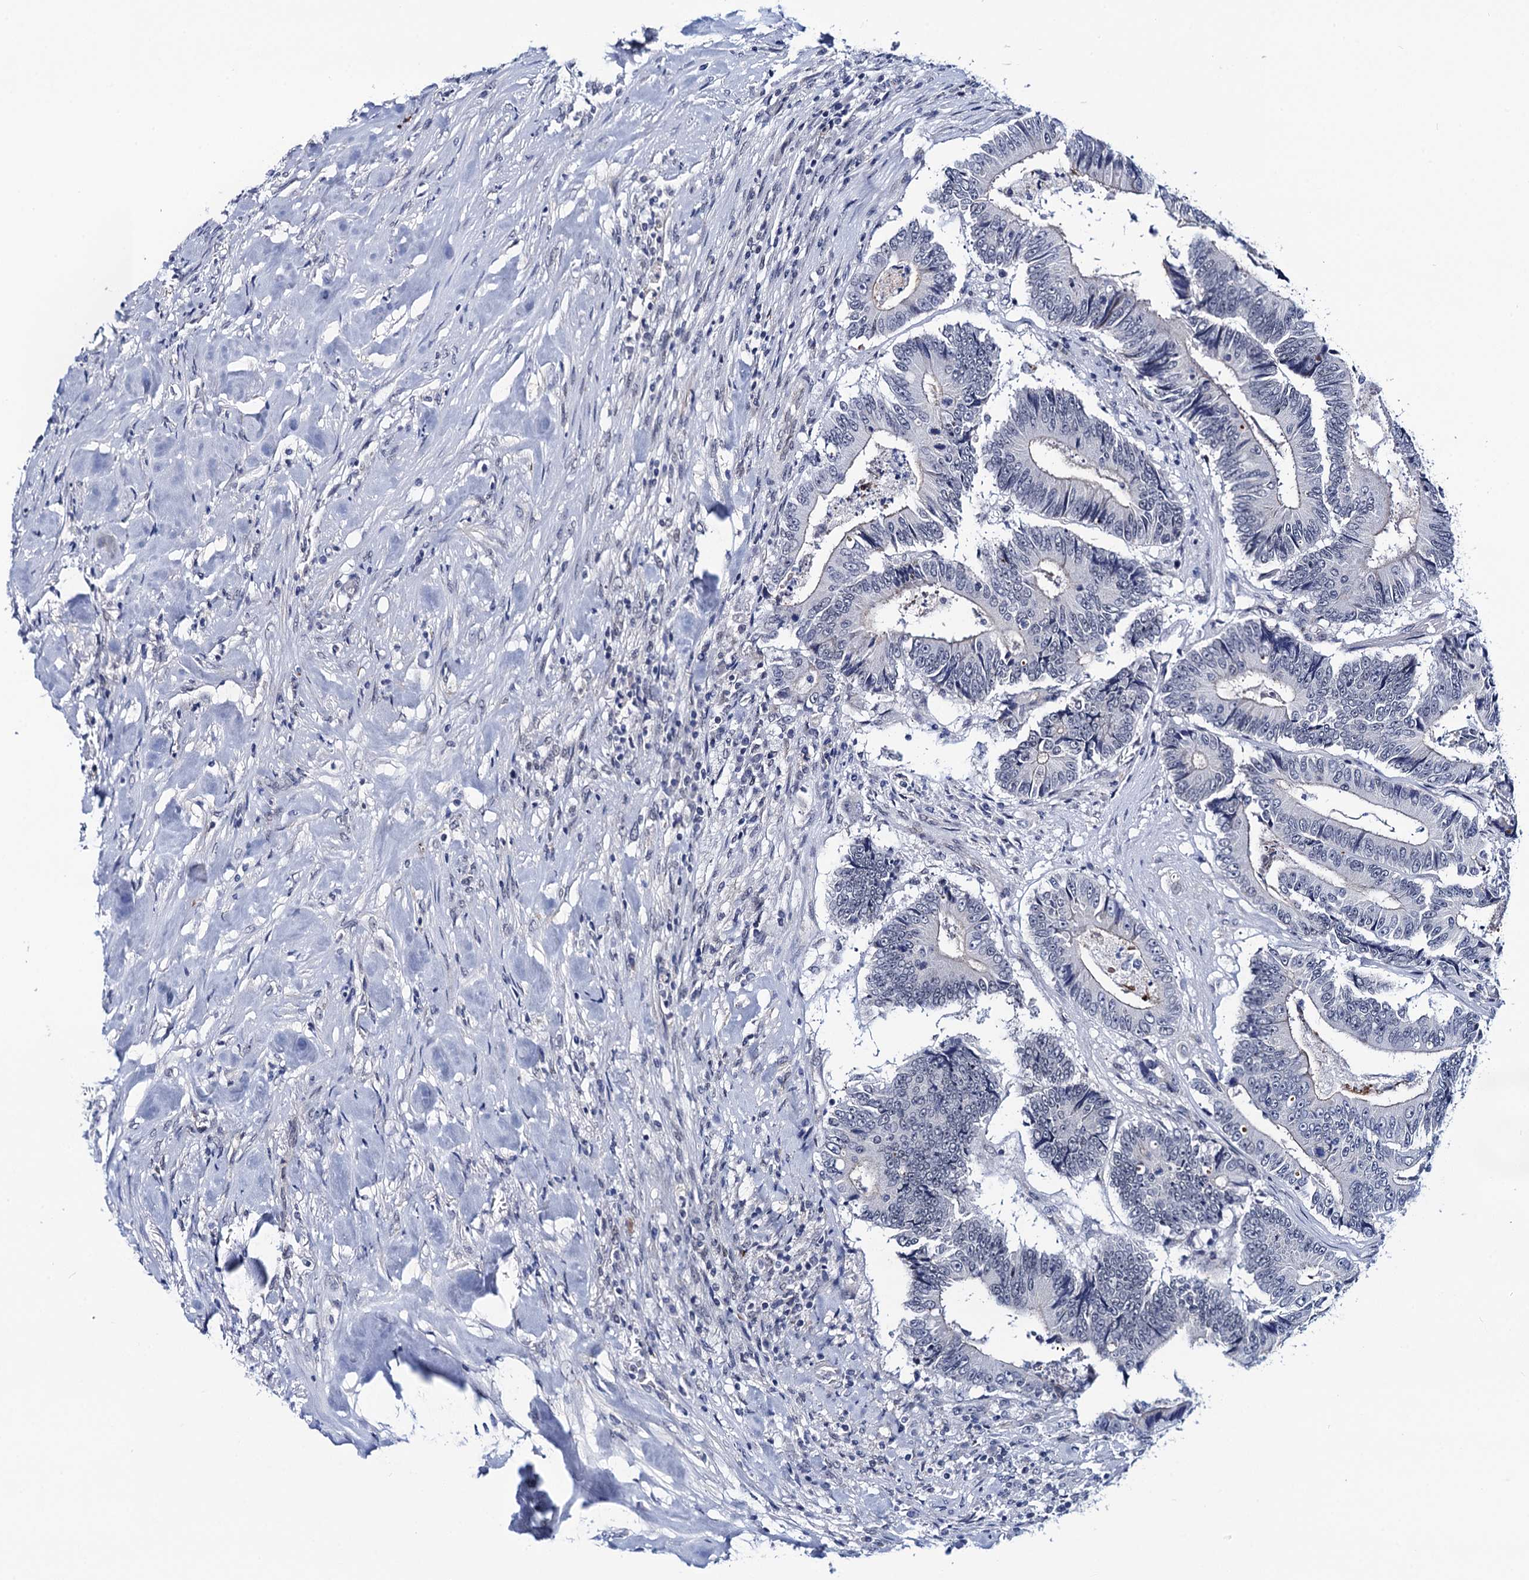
{"staining": {"intensity": "negative", "quantity": "none", "location": "none"}, "tissue": "colorectal cancer", "cell_type": "Tumor cells", "image_type": "cancer", "snomed": [{"axis": "morphology", "description": "Adenocarcinoma, NOS"}, {"axis": "topography", "description": "Colon"}], "caption": "Immunohistochemical staining of adenocarcinoma (colorectal) displays no significant expression in tumor cells.", "gene": "C16orf87", "patient": {"sex": "male", "age": 83}}